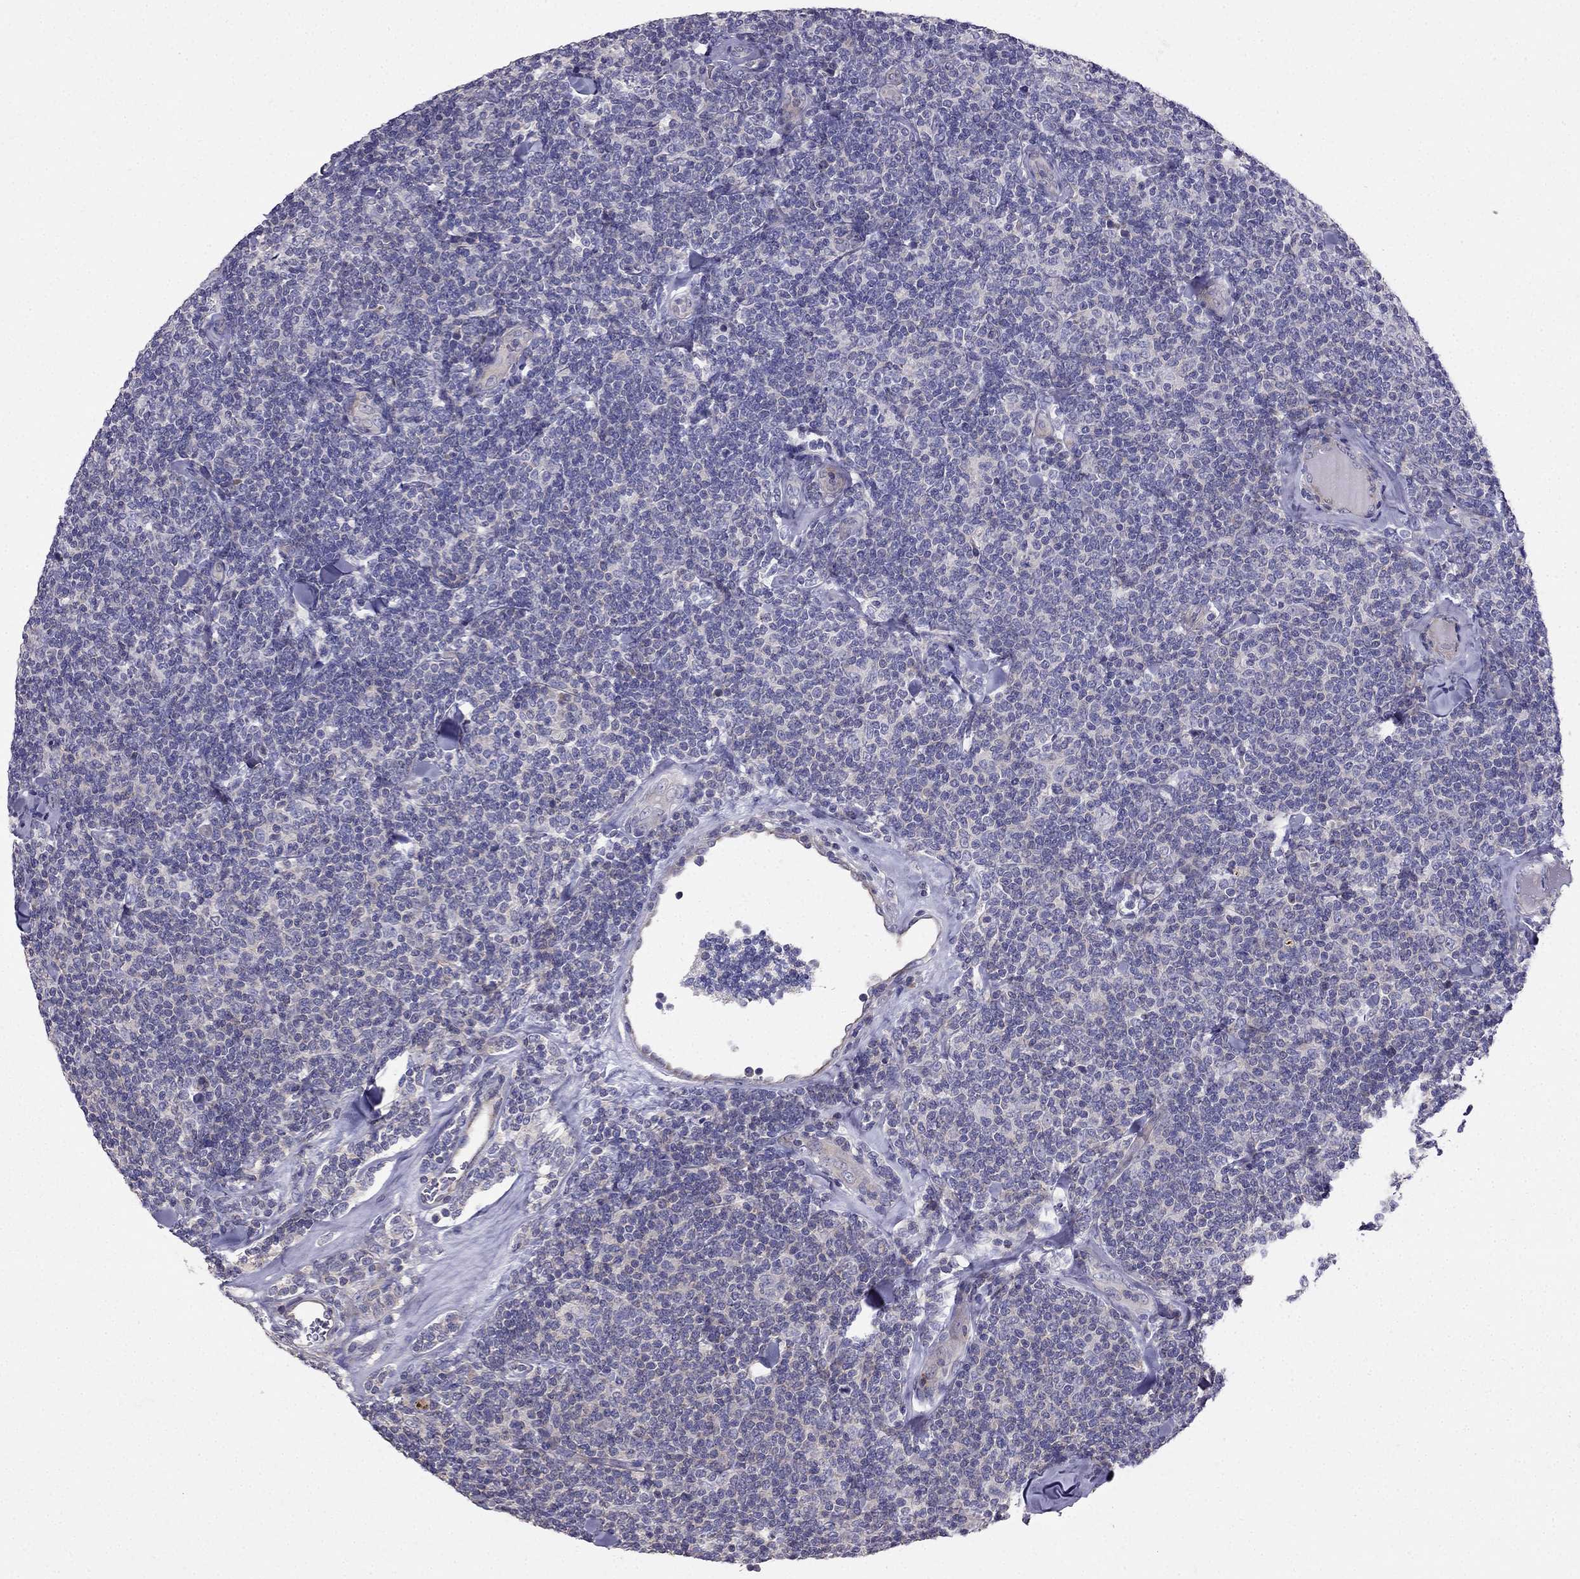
{"staining": {"intensity": "negative", "quantity": "none", "location": "none"}, "tissue": "lymphoma", "cell_type": "Tumor cells", "image_type": "cancer", "snomed": [{"axis": "morphology", "description": "Malignant lymphoma, non-Hodgkin's type, Low grade"}, {"axis": "topography", "description": "Lymph node"}], "caption": "Immunohistochemistry (IHC) micrograph of human malignant lymphoma, non-Hodgkin's type (low-grade) stained for a protein (brown), which displays no positivity in tumor cells. (Stains: DAB (3,3'-diaminobenzidine) immunohistochemistry with hematoxylin counter stain, Microscopy: brightfield microscopy at high magnification).", "gene": "AS3MT", "patient": {"sex": "female", "age": 56}}